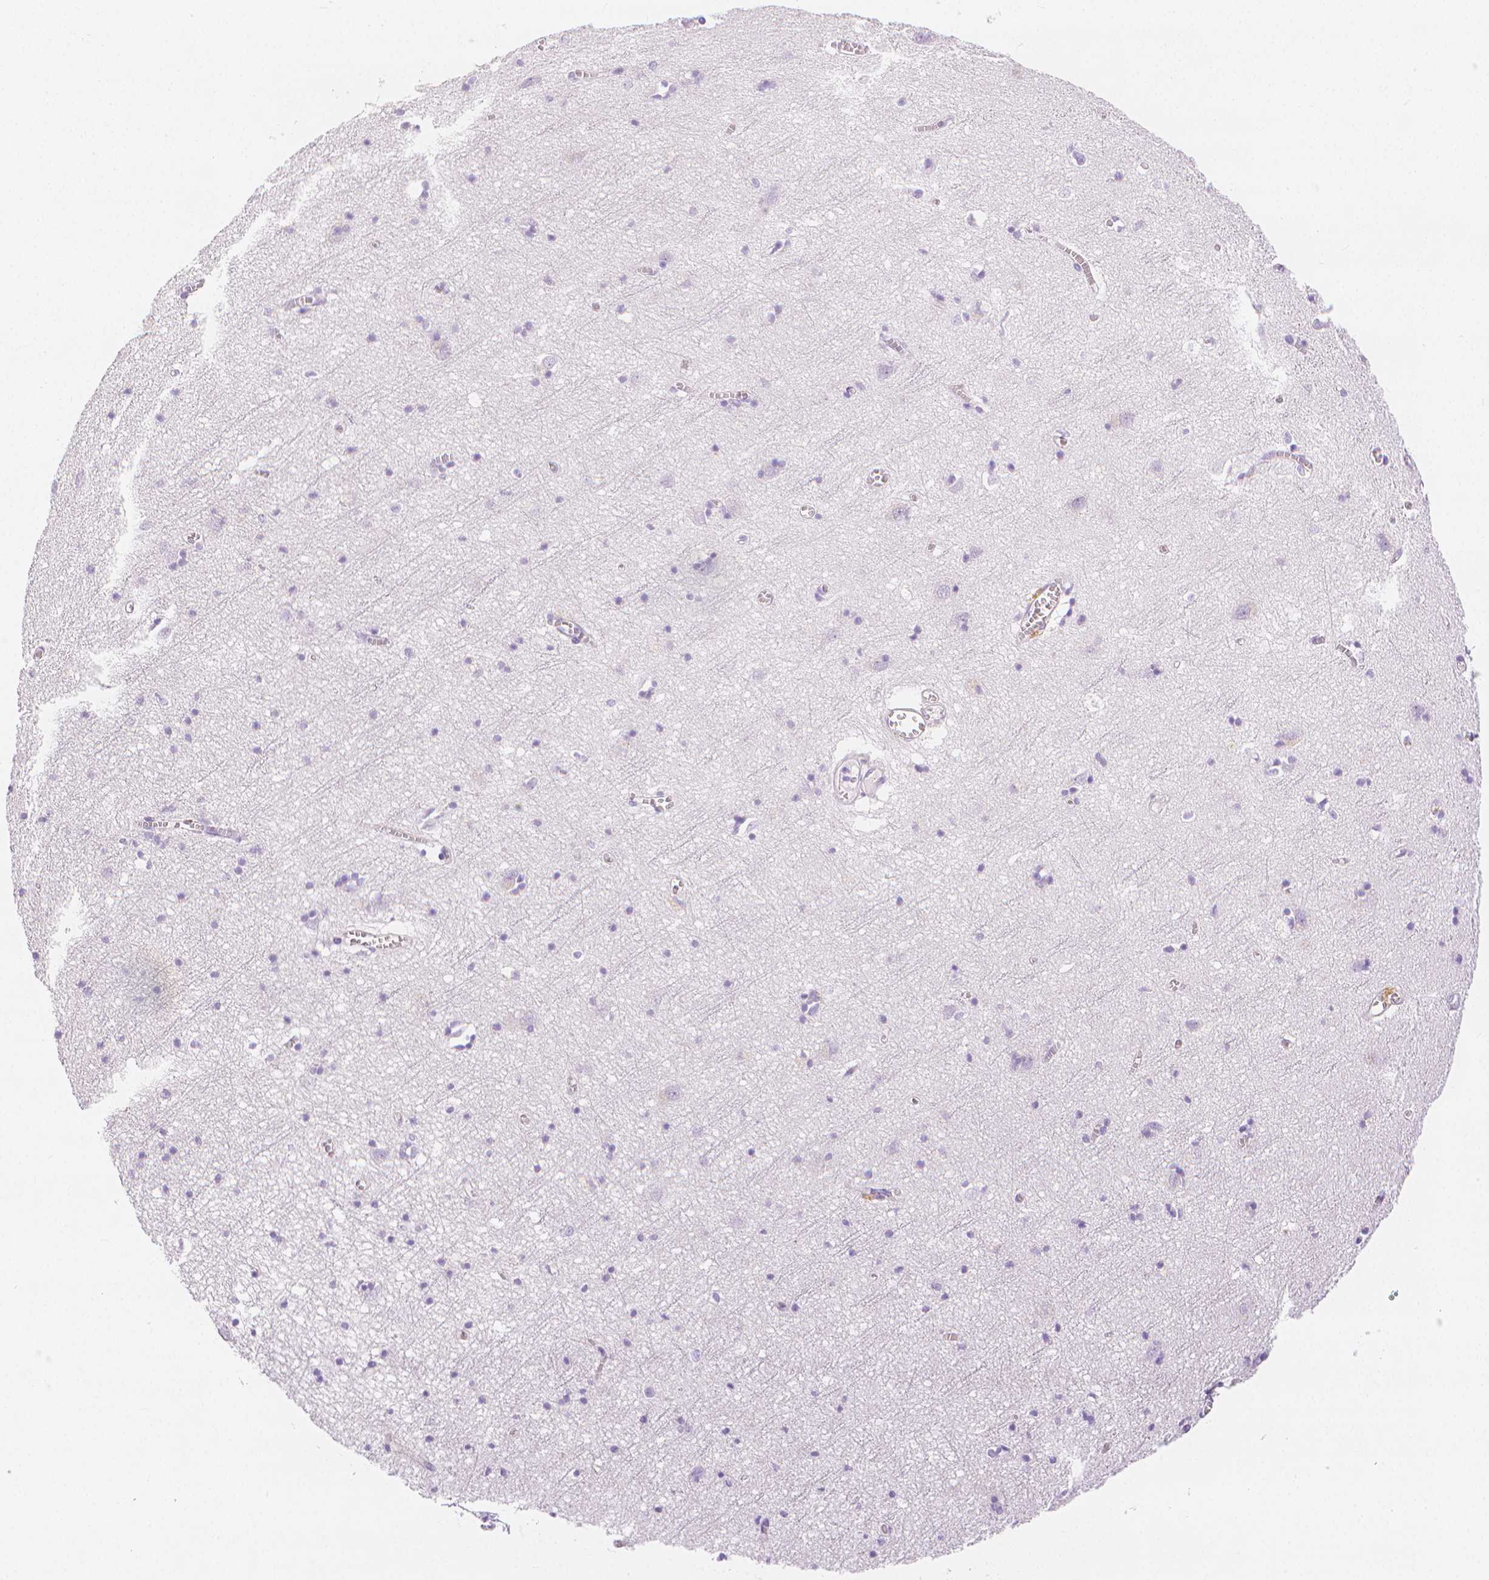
{"staining": {"intensity": "negative", "quantity": "none", "location": "none"}, "tissue": "cerebral cortex", "cell_type": "Endothelial cells", "image_type": "normal", "snomed": [{"axis": "morphology", "description": "Normal tissue, NOS"}, {"axis": "topography", "description": "Cerebral cortex"}], "caption": "Photomicrograph shows no significant protein staining in endothelial cells of normal cerebral cortex.", "gene": "SLC27A5", "patient": {"sex": "male", "age": 70}}